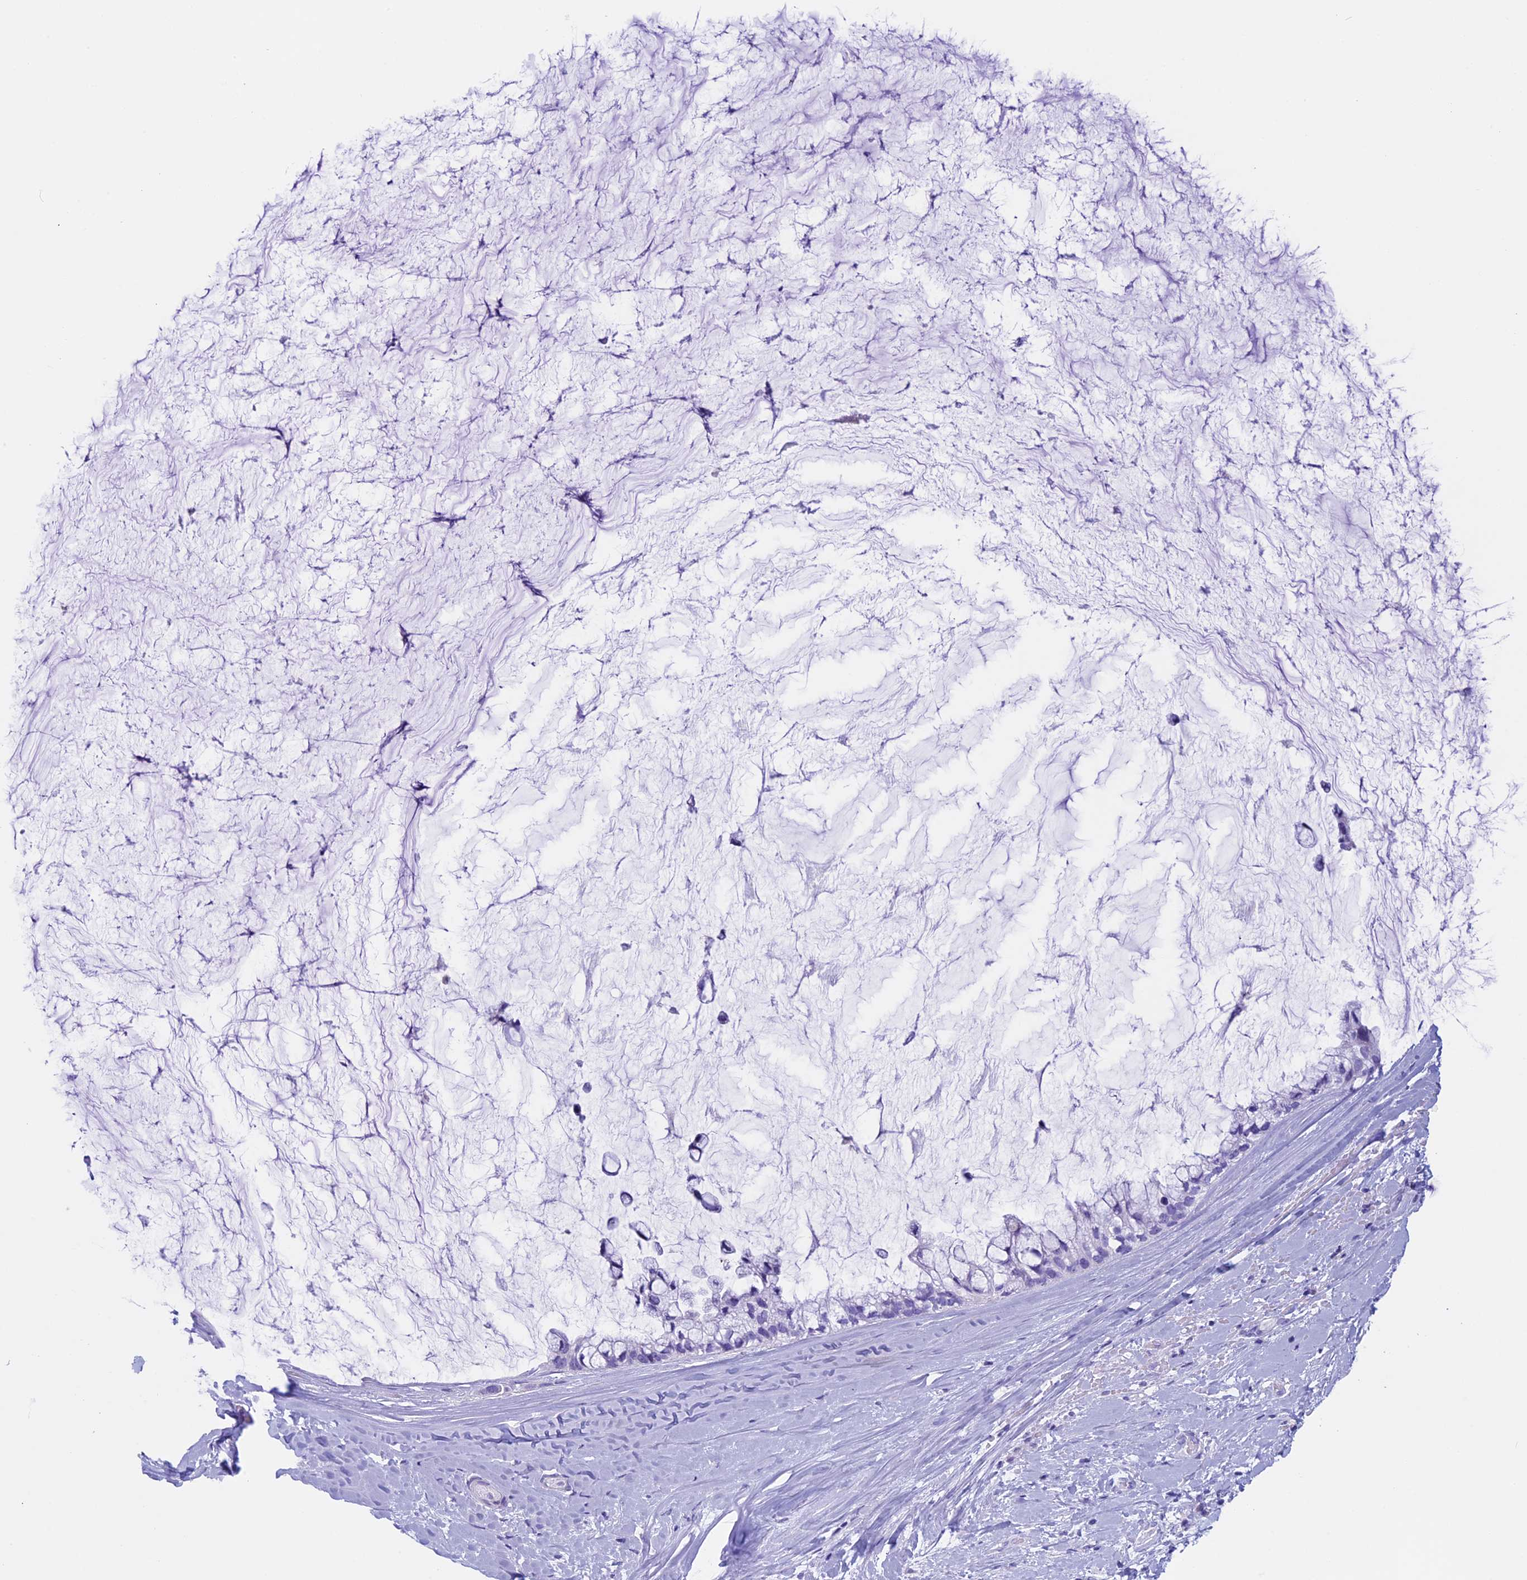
{"staining": {"intensity": "negative", "quantity": "none", "location": "none"}, "tissue": "ovarian cancer", "cell_type": "Tumor cells", "image_type": "cancer", "snomed": [{"axis": "morphology", "description": "Cystadenocarcinoma, mucinous, NOS"}, {"axis": "topography", "description": "Ovary"}], "caption": "A high-resolution image shows IHC staining of ovarian mucinous cystadenocarcinoma, which shows no significant positivity in tumor cells.", "gene": "ZNF563", "patient": {"sex": "female", "age": 39}}